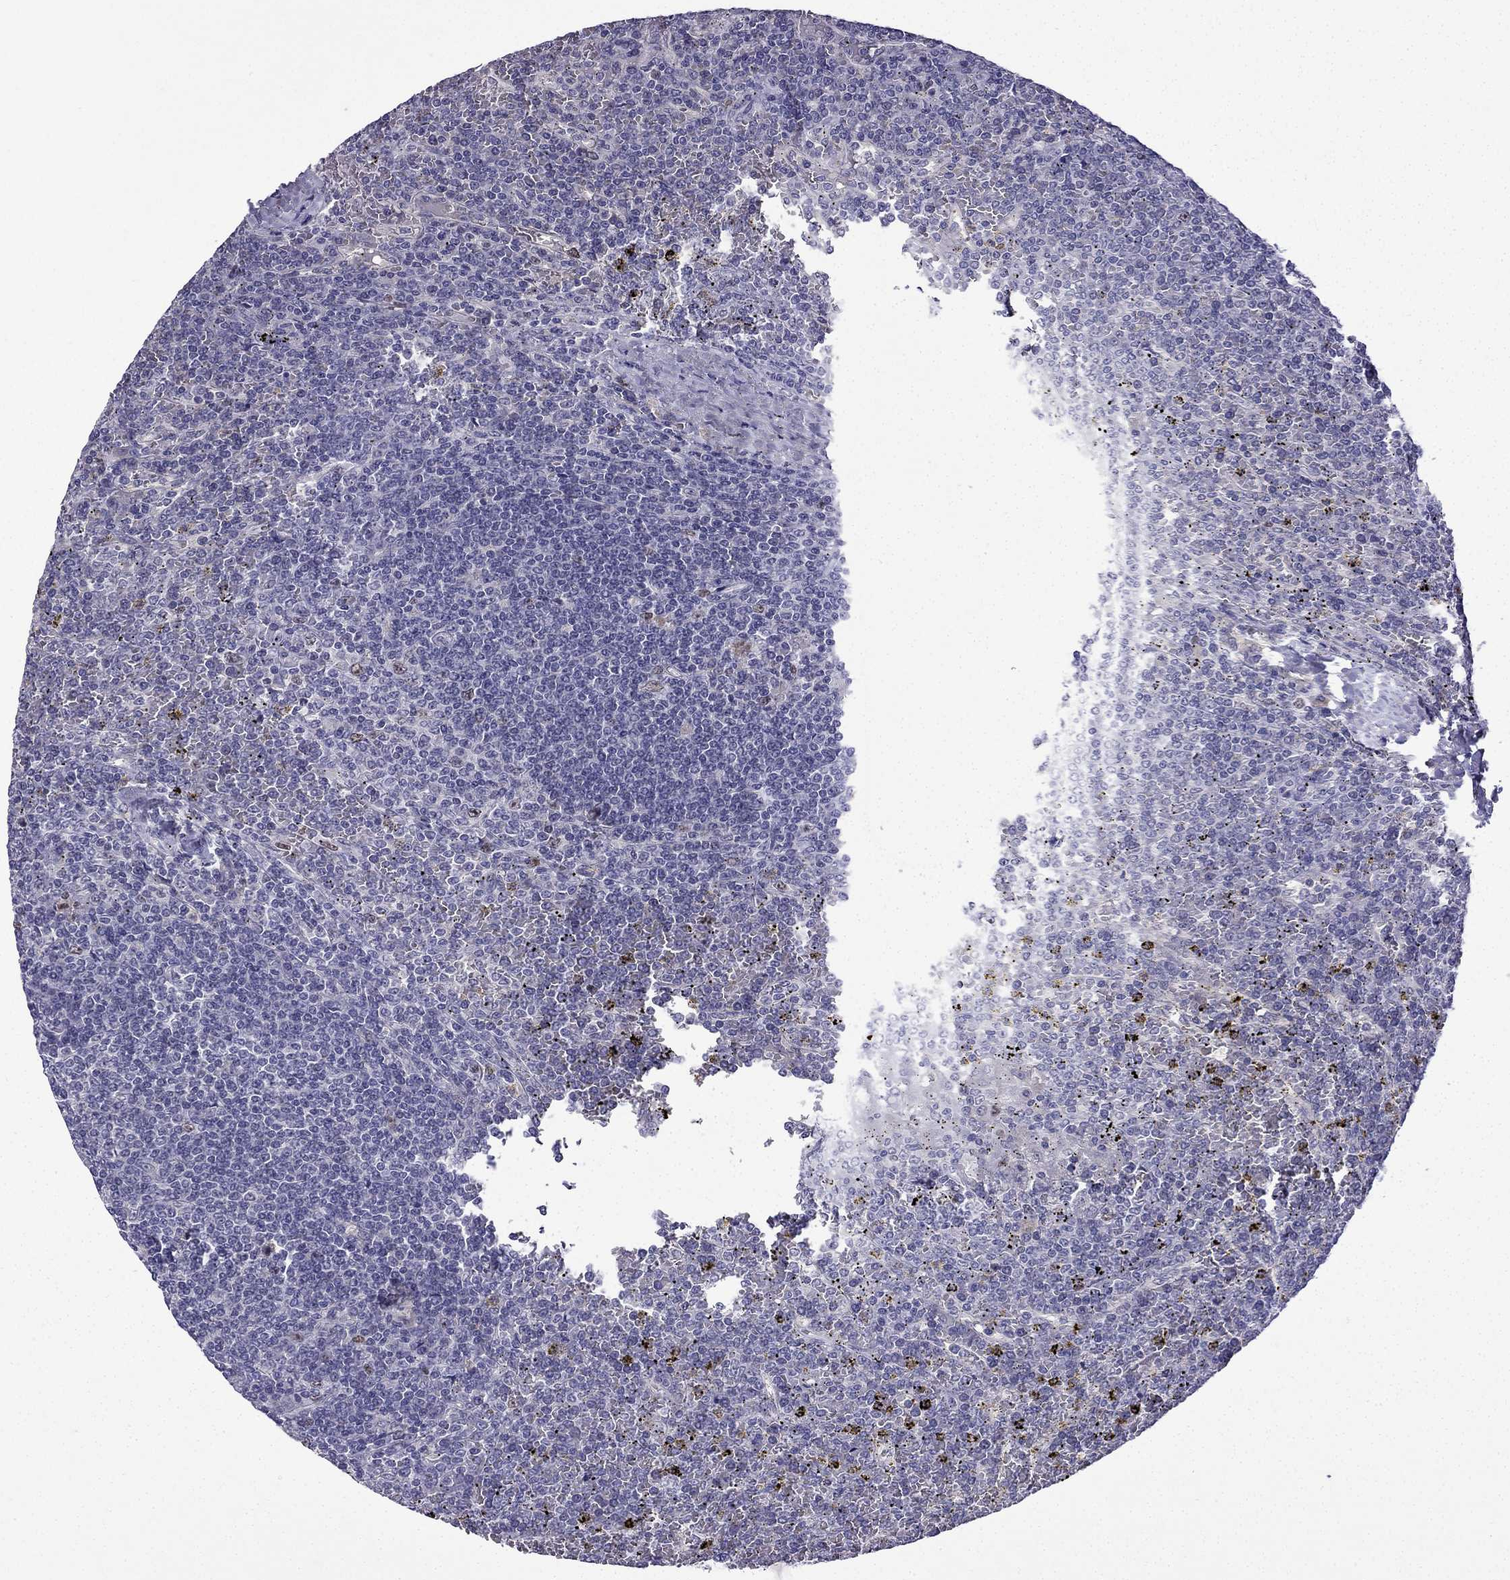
{"staining": {"intensity": "negative", "quantity": "none", "location": "none"}, "tissue": "lymphoma", "cell_type": "Tumor cells", "image_type": "cancer", "snomed": [{"axis": "morphology", "description": "Malignant lymphoma, non-Hodgkin's type, Low grade"}, {"axis": "topography", "description": "Spleen"}], "caption": "An immunohistochemistry (IHC) histopathology image of lymphoma is shown. There is no staining in tumor cells of lymphoma. (DAB (3,3'-diaminobenzidine) immunohistochemistry with hematoxylin counter stain).", "gene": "UHRF1", "patient": {"sex": "female", "age": 19}}